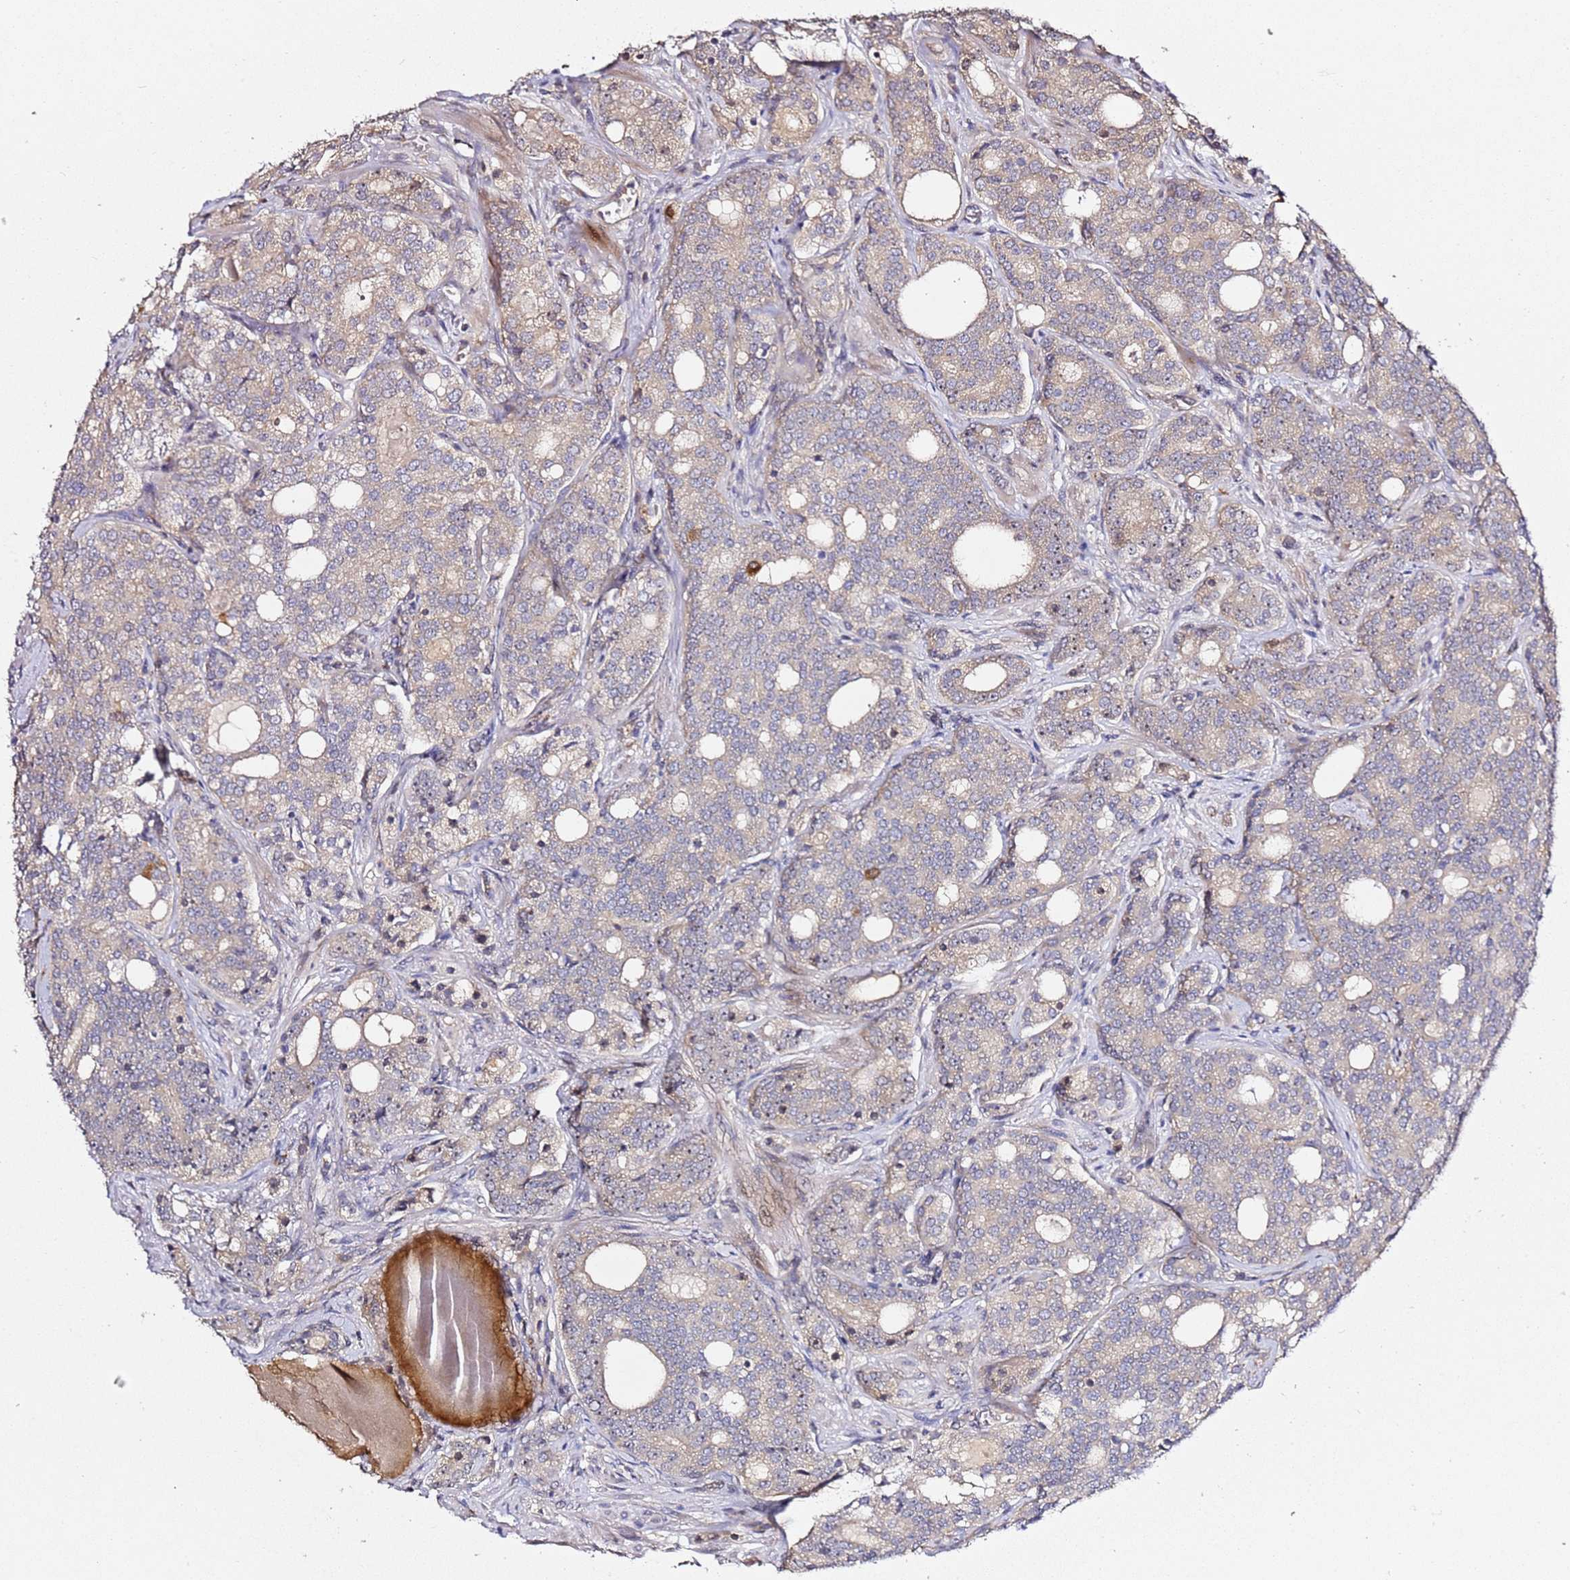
{"staining": {"intensity": "weak", "quantity": ">75%", "location": "cytoplasmic/membranous"}, "tissue": "prostate cancer", "cell_type": "Tumor cells", "image_type": "cancer", "snomed": [{"axis": "morphology", "description": "Adenocarcinoma, High grade"}, {"axis": "topography", "description": "Prostate"}], "caption": "Immunohistochemical staining of adenocarcinoma (high-grade) (prostate) reveals low levels of weak cytoplasmic/membranous staining in about >75% of tumor cells.", "gene": "DDX27", "patient": {"sex": "male", "age": 64}}